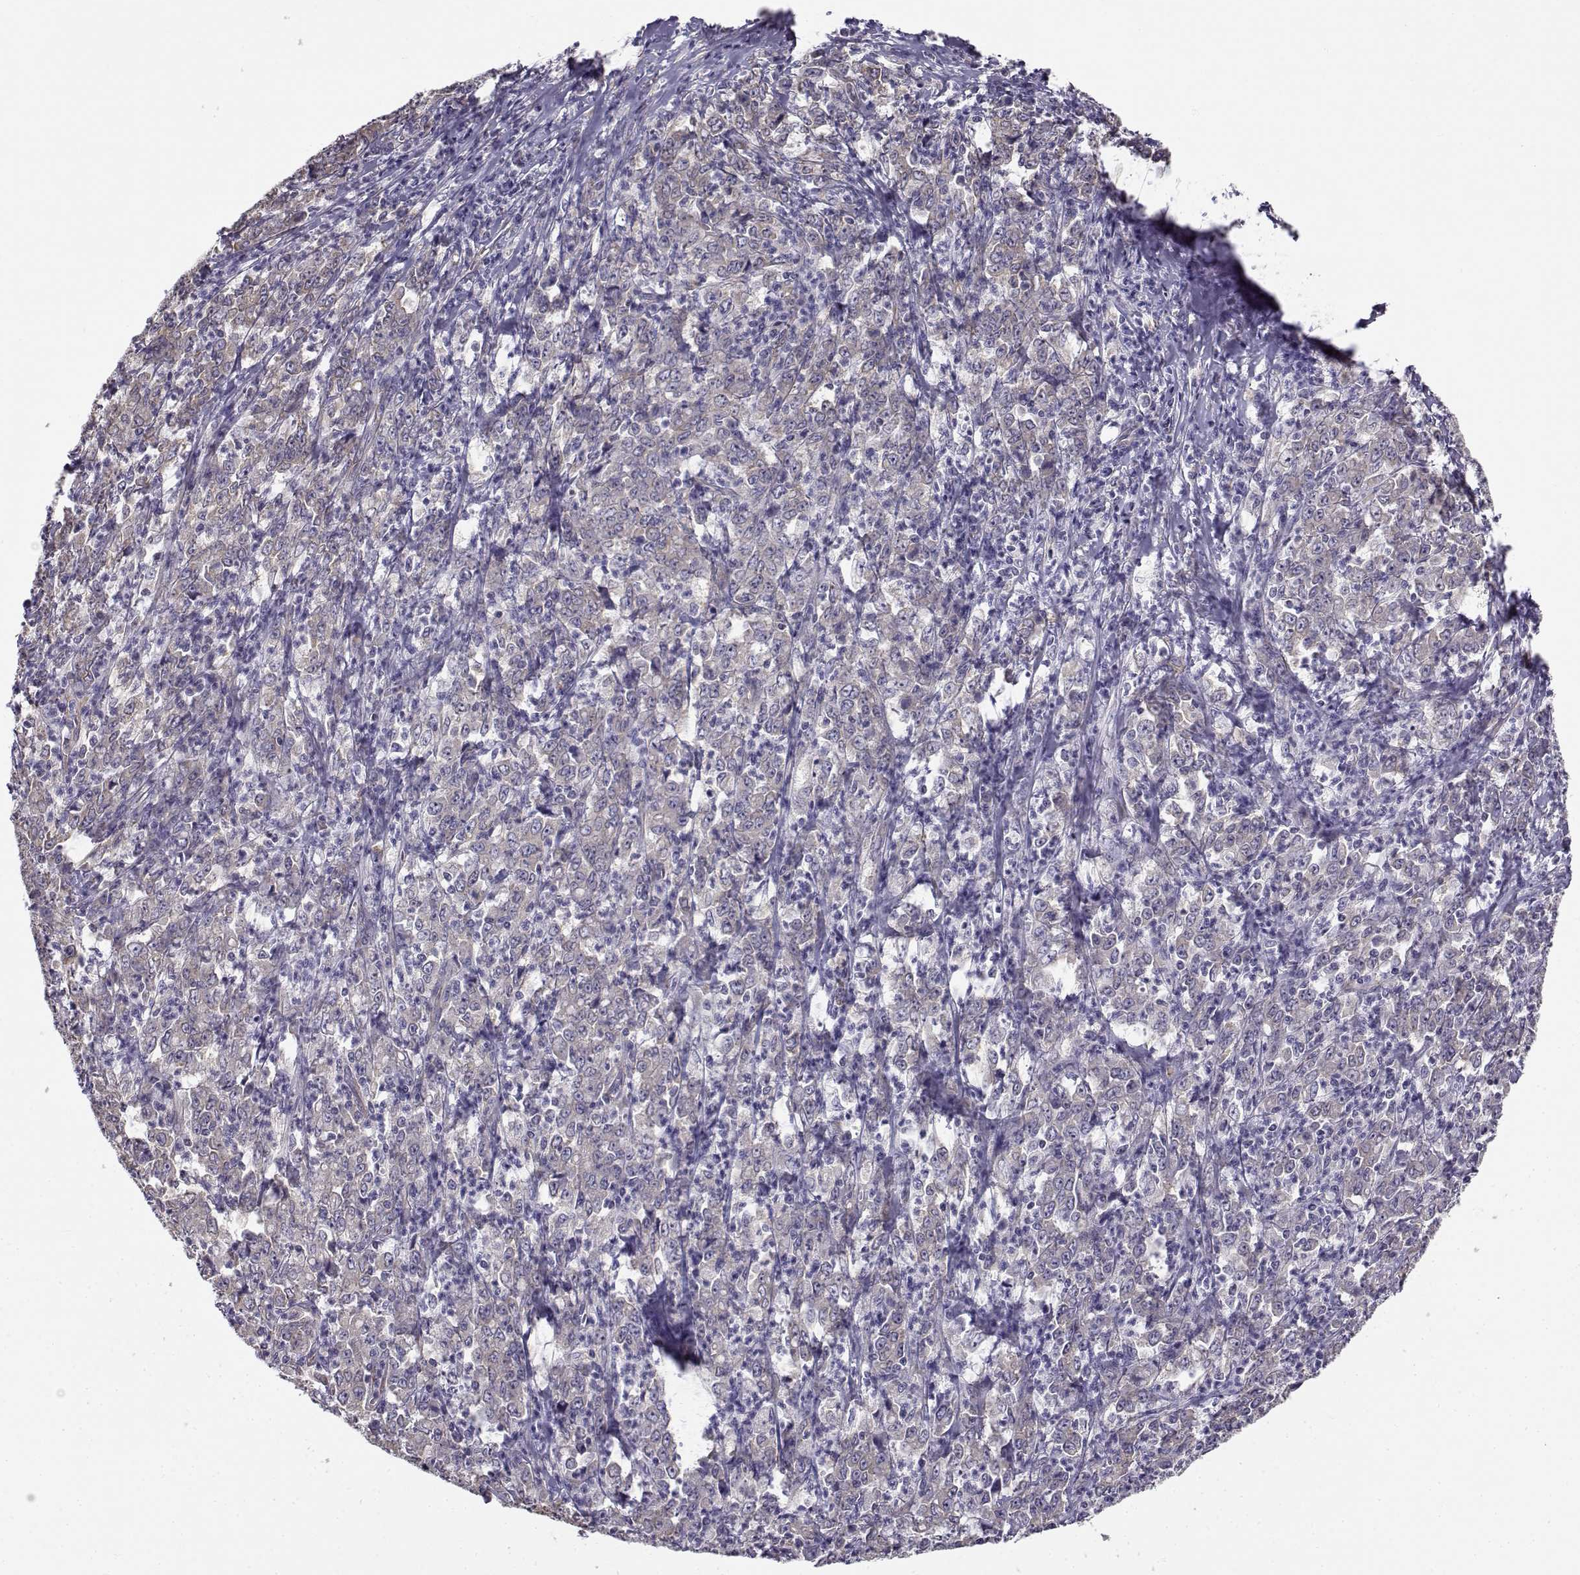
{"staining": {"intensity": "weak", "quantity": "<25%", "location": "cytoplasmic/membranous"}, "tissue": "stomach cancer", "cell_type": "Tumor cells", "image_type": "cancer", "snomed": [{"axis": "morphology", "description": "Adenocarcinoma, NOS"}, {"axis": "topography", "description": "Stomach, lower"}], "caption": "There is no significant staining in tumor cells of stomach adenocarcinoma.", "gene": "BEND6", "patient": {"sex": "female", "age": 71}}